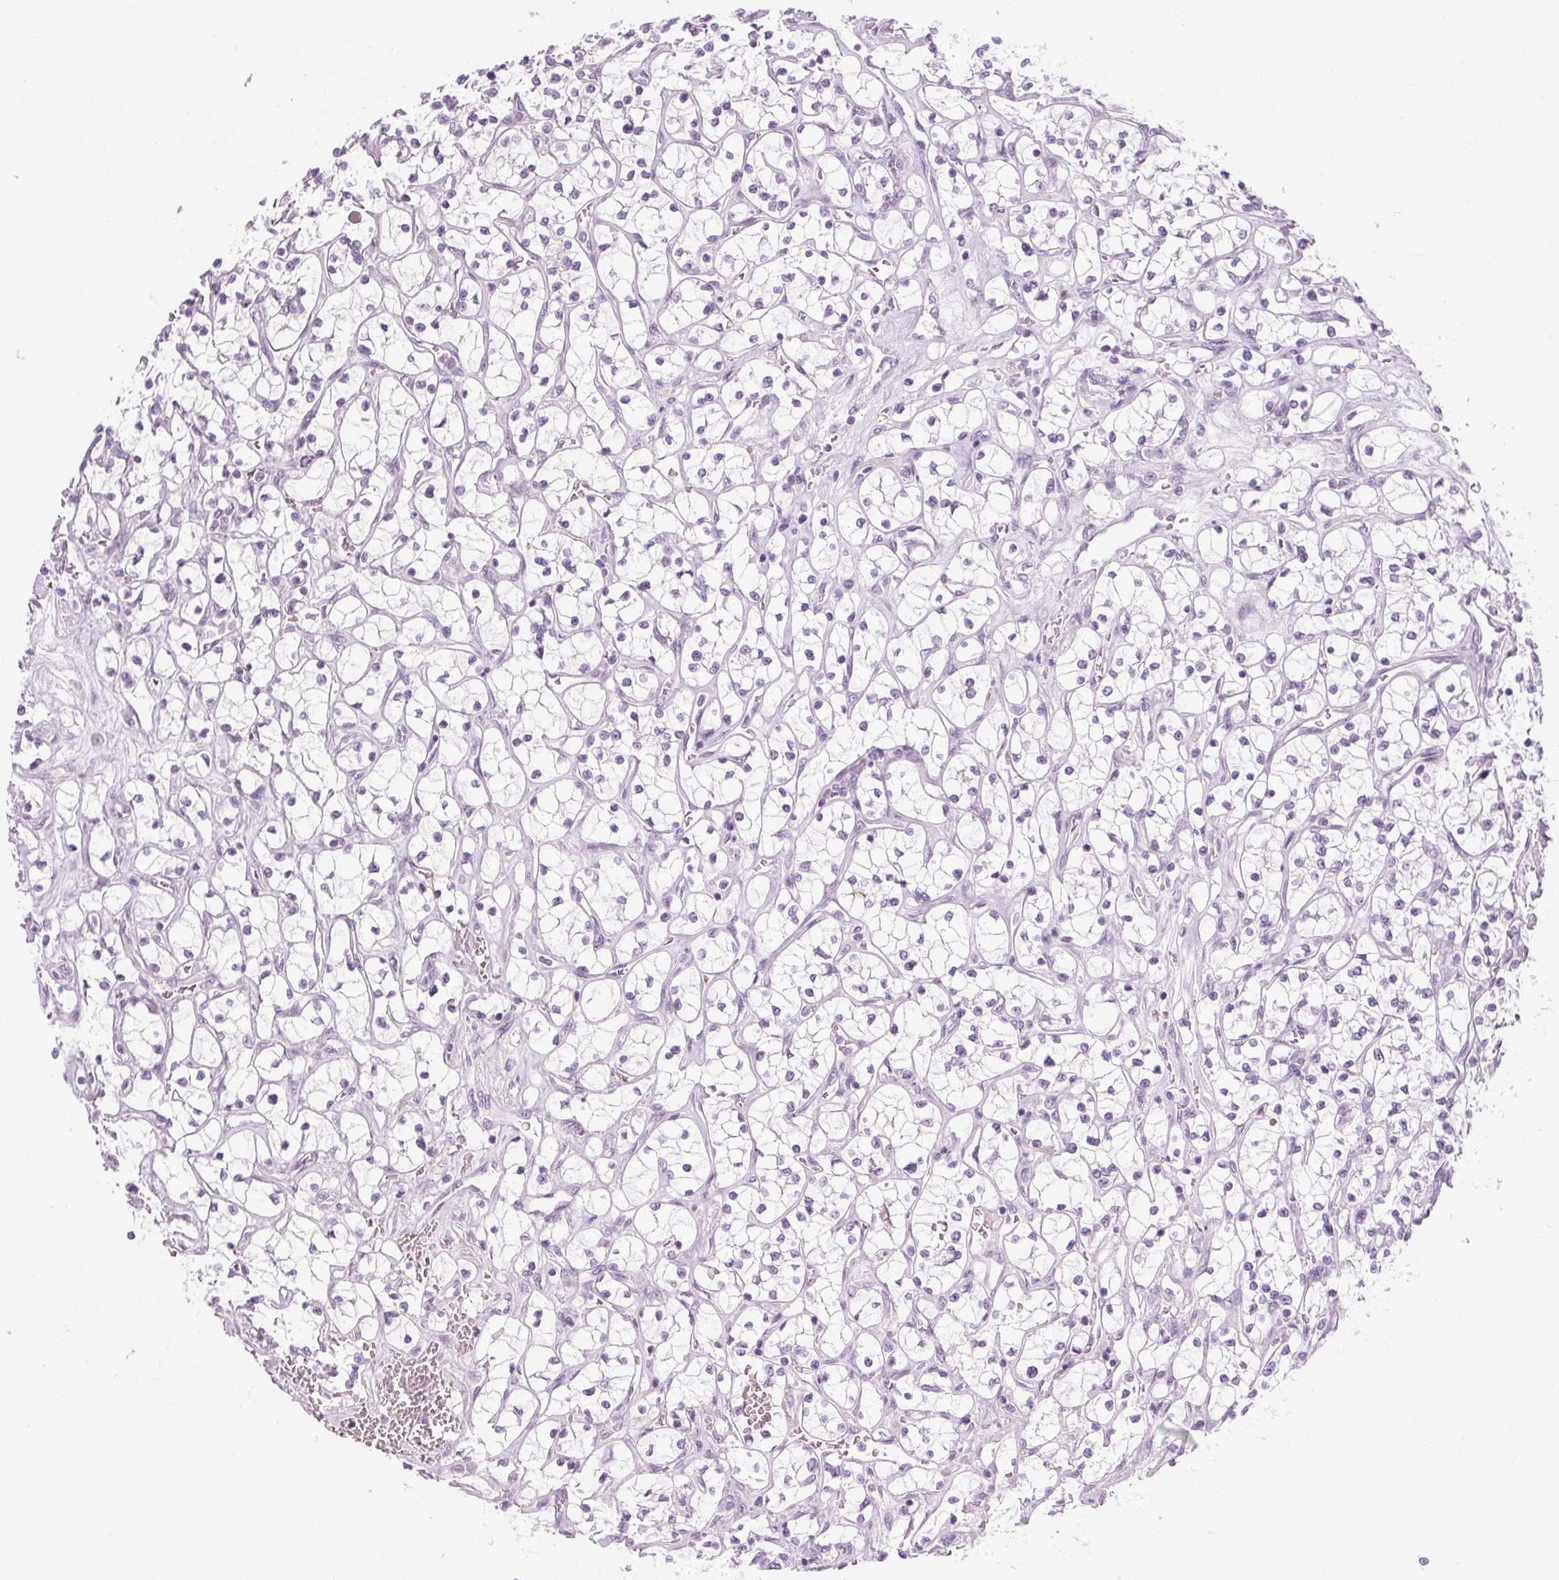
{"staining": {"intensity": "negative", "quantity": "none", "location": "none"}, "tissue": "renal cancer", "cell_type": "Tumor cells", "image_type": "cancer", "snomed": [{"axis": "morphology", "description": "Adenocarcinoma, NOS"}, {"axis": "topography", "description": "Kidney"}], "caption": "A high-resolution image shows immunohistochemistry (IHC) staining of adenocarcinoma (renal), which shows no significant positivity in tumor cells.", "gene": "SLC6A19", "patient": {"sex": "female", "age": 64}}